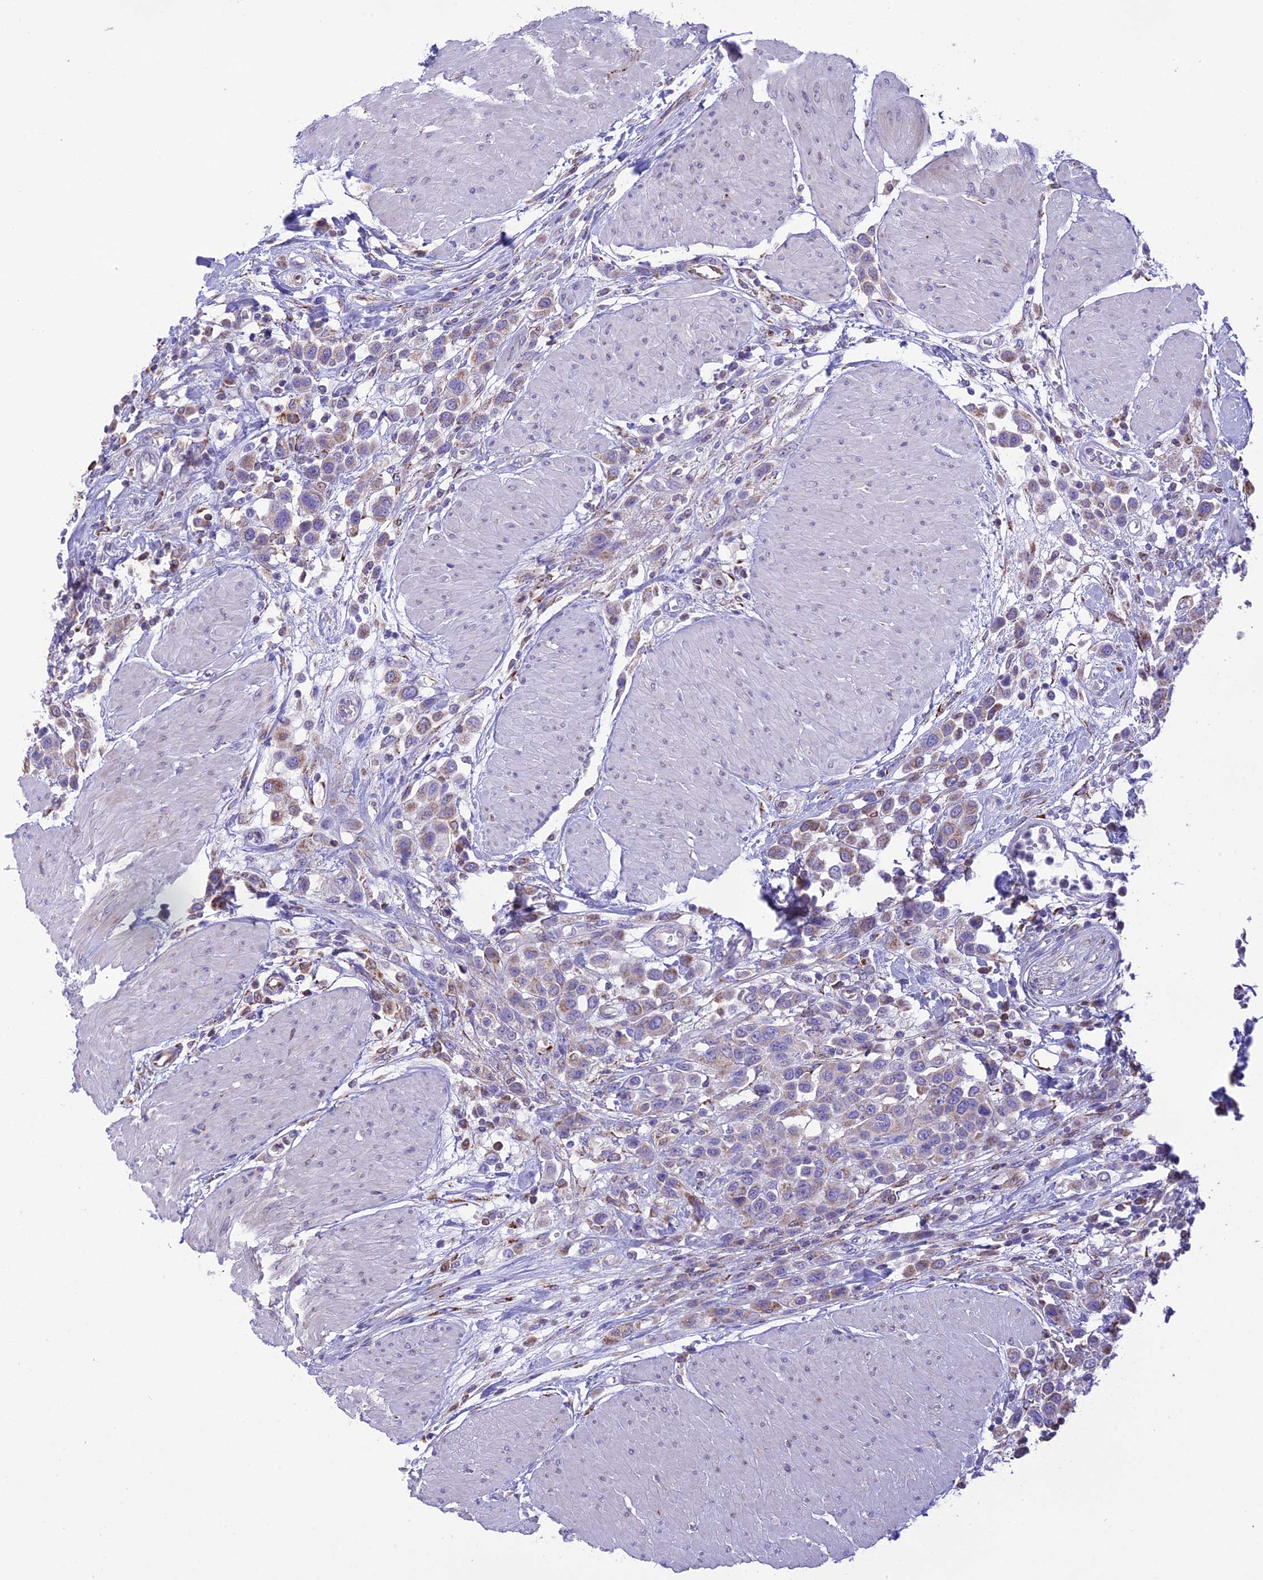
{"staining": {"intensity": "moderate", "quantity": "<25%", "location": "cytoplasmic/membranous"}, "tissue": "urothelial cancer", "cell_type": "Tumor cells", "image_type": "cancer", "snomed": [{"axis": "morphology", "description": "Urothelial carcinoma, High grade"}, {"axis": "topography", "description": "Urinary bladder"}], "caption": "Protein staining of high-grade urothelial carcinoma tissue demonstrates moderate cytoplasmic/membranous staining in about <25% of tumor cells.", "gene": "DOC2B", "patient": {"sex": "male", "age": 50}}